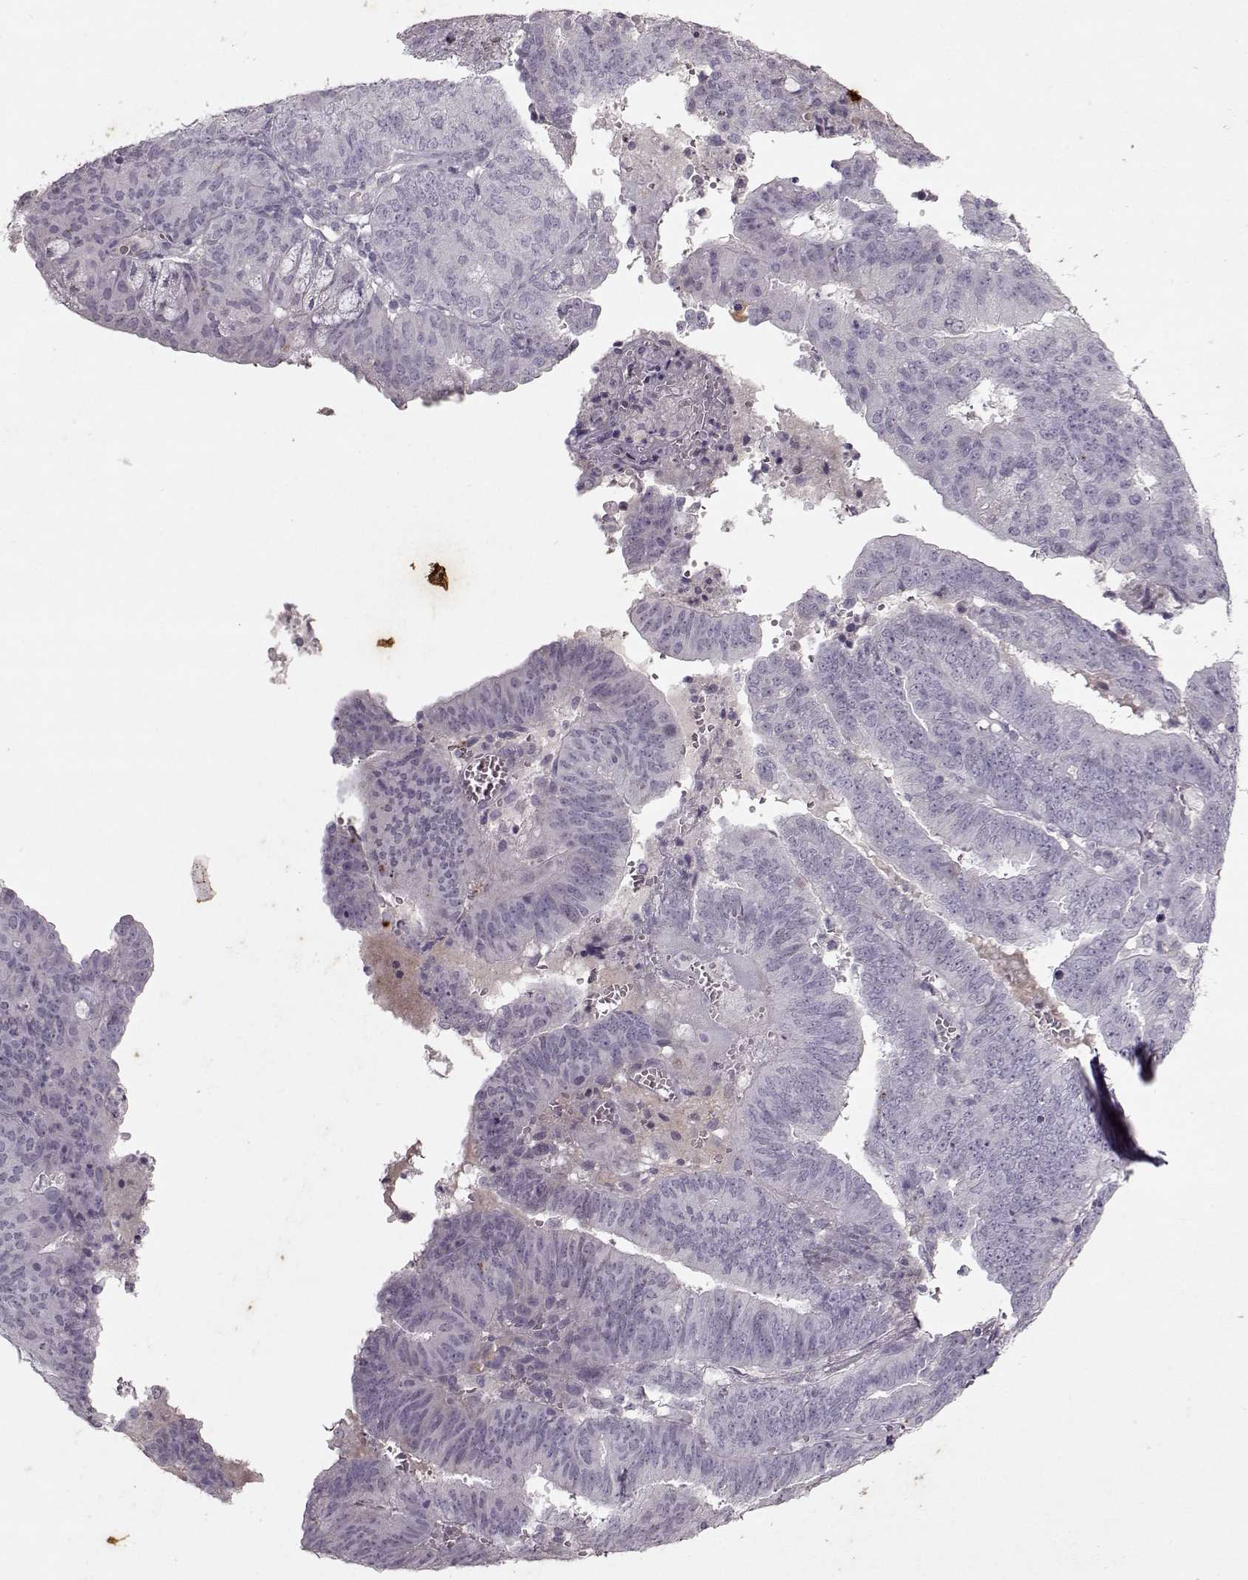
{"staining": {"intensity": "negative", "quantity": "none", "location": "none"}, "tissue": "endometrial cancer", "cell_type": "Tumor cells", "image_type": "cancer", "snomed": [{"axis": "morphology", "description": "Adenocarcinoma, NOS"}, {"axis": "topography", "description": "Endometrium"}], "caption": "Immunohistochemistry of endometrial adenocarcinoma reveals no staining in tumor cells.", "gene": "KRT9", "patient": {"sex": "female", "age": 82}}